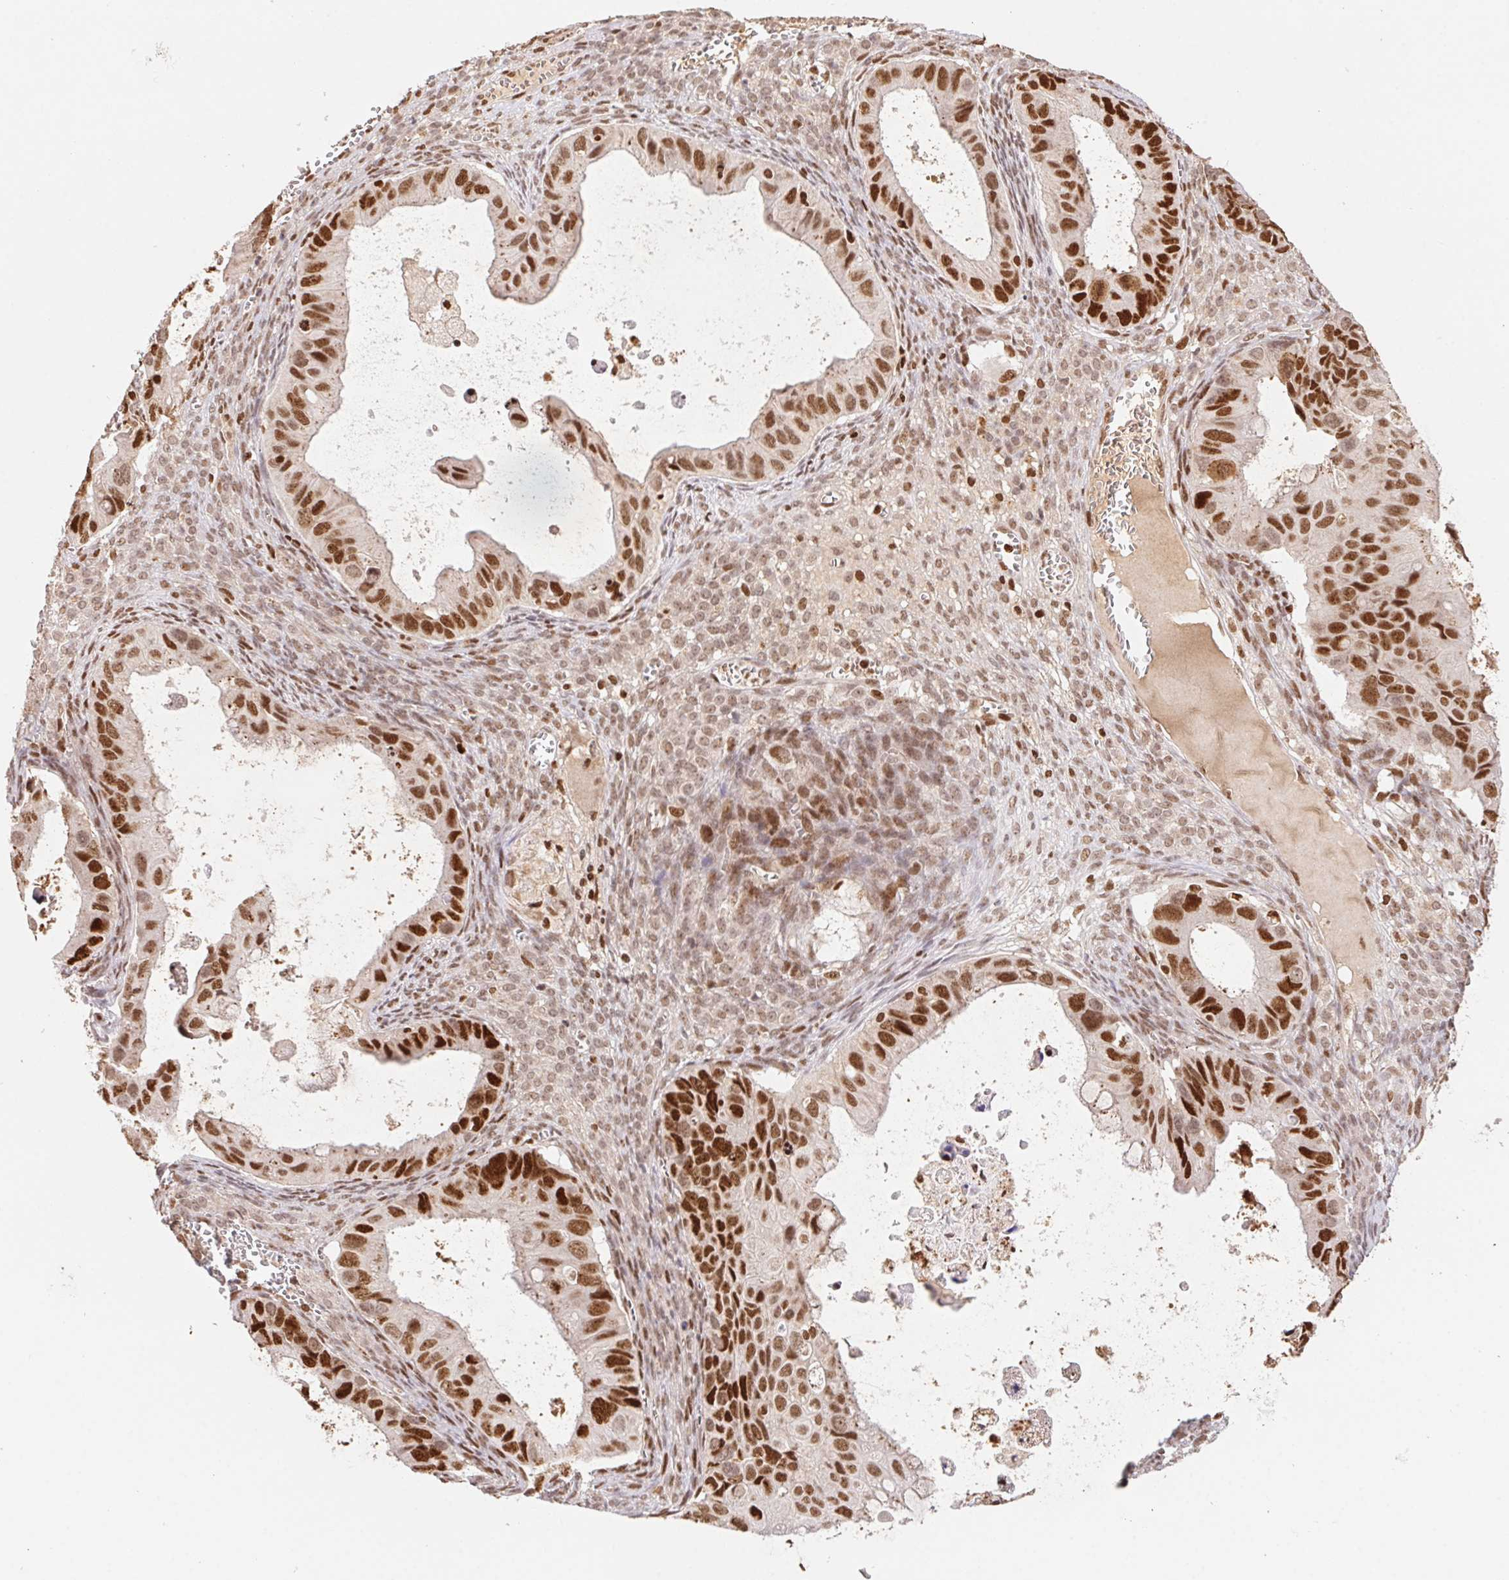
{"staining": {"intensity": "strong", "quantity": ">75%", "location": "nuclear"}, "tissue": "ovarian cancer", "cell_type": "Tumor cells", "image_type": "cancer", "snomed": [{"axis": "morphology", "description": "Cystadenocarcinoma, mucinous, NOS"}, {"axis": "topography", "description": "Ovary"}], "caption": "Ovarian cancer stained for a protein displays strong nuclear positivity in tumor cells.", "gene": "POLD3", "patient": {"sex": "female", "age": 64}}